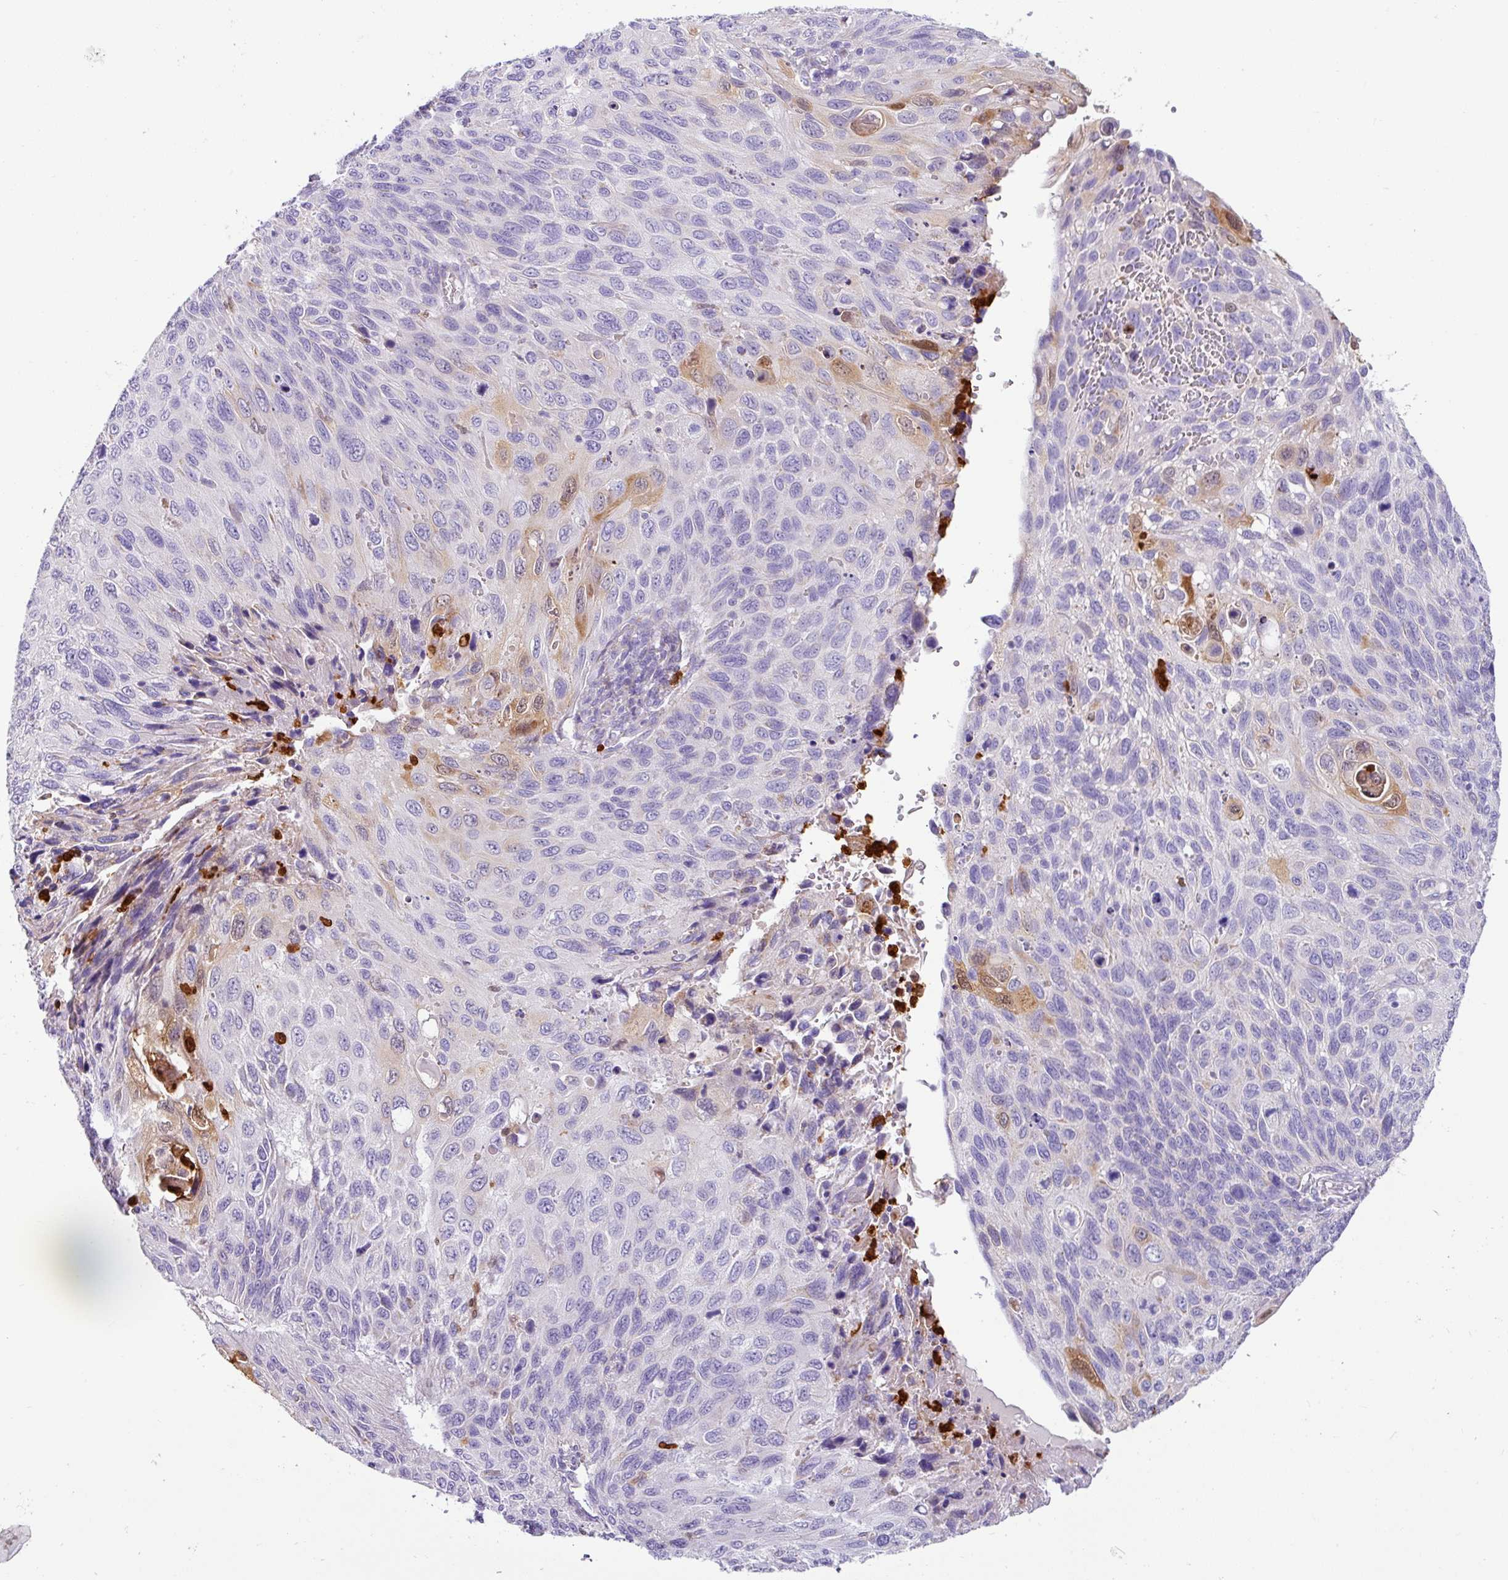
{"staining": {"intensity": "moderate", "quantity": "<25%", "location": "cytoplasmic/membranous,nuclear"}, "tissue": "cervical cancer", "cell_type": "Tumor cells", "image_type": "cancer", "snomed": [{"axis": "morphology", "description": "Squamous cell carcinoma, NOS"}, {"axis": "topography", "description": "Cervix"}], "caption": "High-power microscopy captured an IHC photomicrograph of cervical cancer, revealing moderate cytoplasmic/membranous and nuclear staining in approximately <25% of tumor cells. (DAB IHC, brown staining for protein, blue staining for nuclei).", "gene": "SH2D3C", "patient": {"sex": "female", "age": 70}}